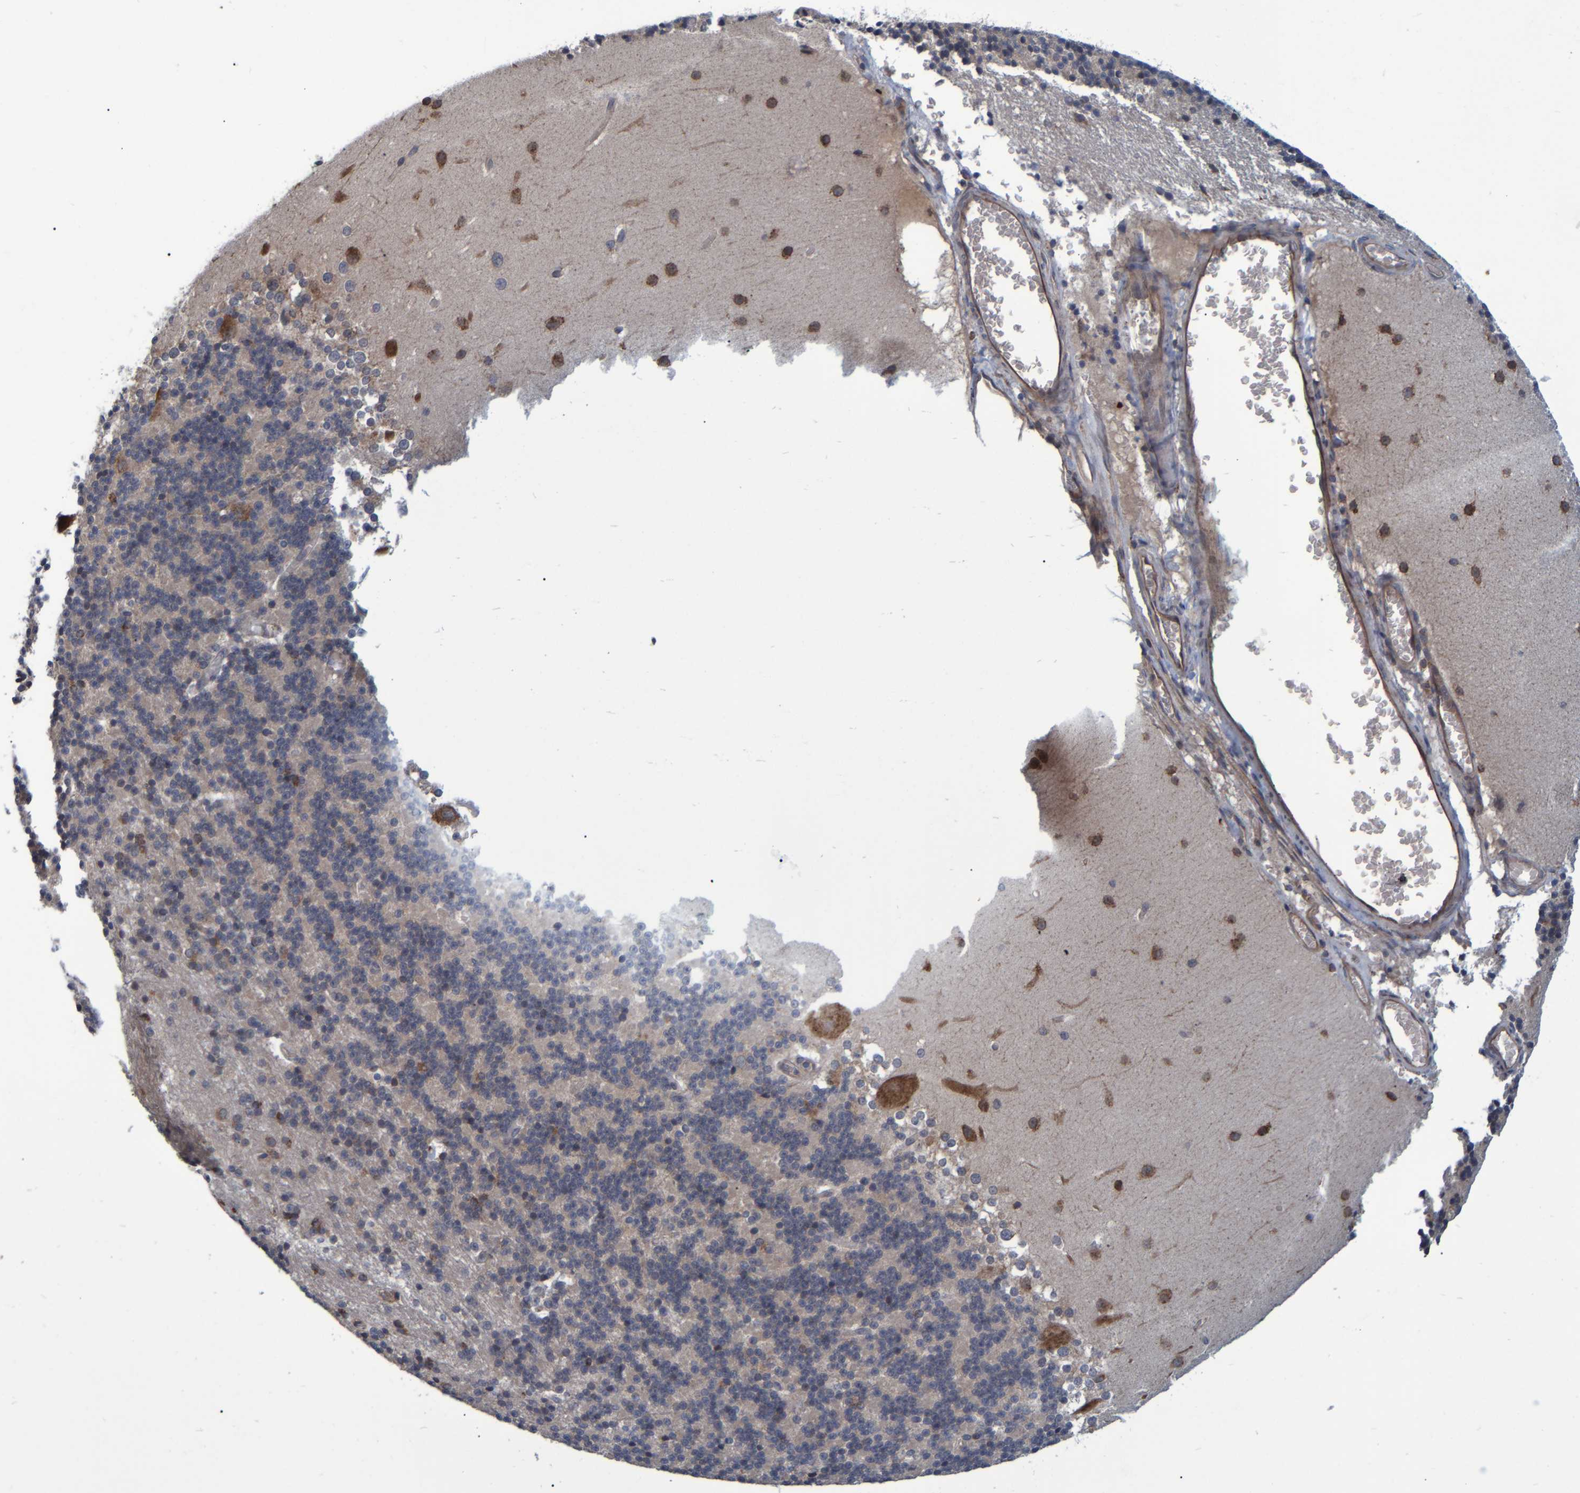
{"staining": {"intensity": "weak", "quantity": "25%-75%", "location": "cytoplasmic/membranous"}, "tissue": "cerebellum", "cell_type": "Cells in granular layer", "image_type": "normal", "snomed": [{"axis": "morphology", "description": "Normal tissue, NOS"}, {"axis": "topography", "description": "Cerebellum"}], "caption": "A high-resolution image shows immunohistochemistry staining of normal cerebellum, which shows weak cytoplasmic/membranous staining in approximately 25%-75% of cells in granular layer. The staining was performed using DAB to visualize the protein expression in brown, while the nuclei were stained in blue with hematoxylin (Magnification: 20x).", "gene": "SPAG5", "patient": {"sex": "female", "age": 19}}